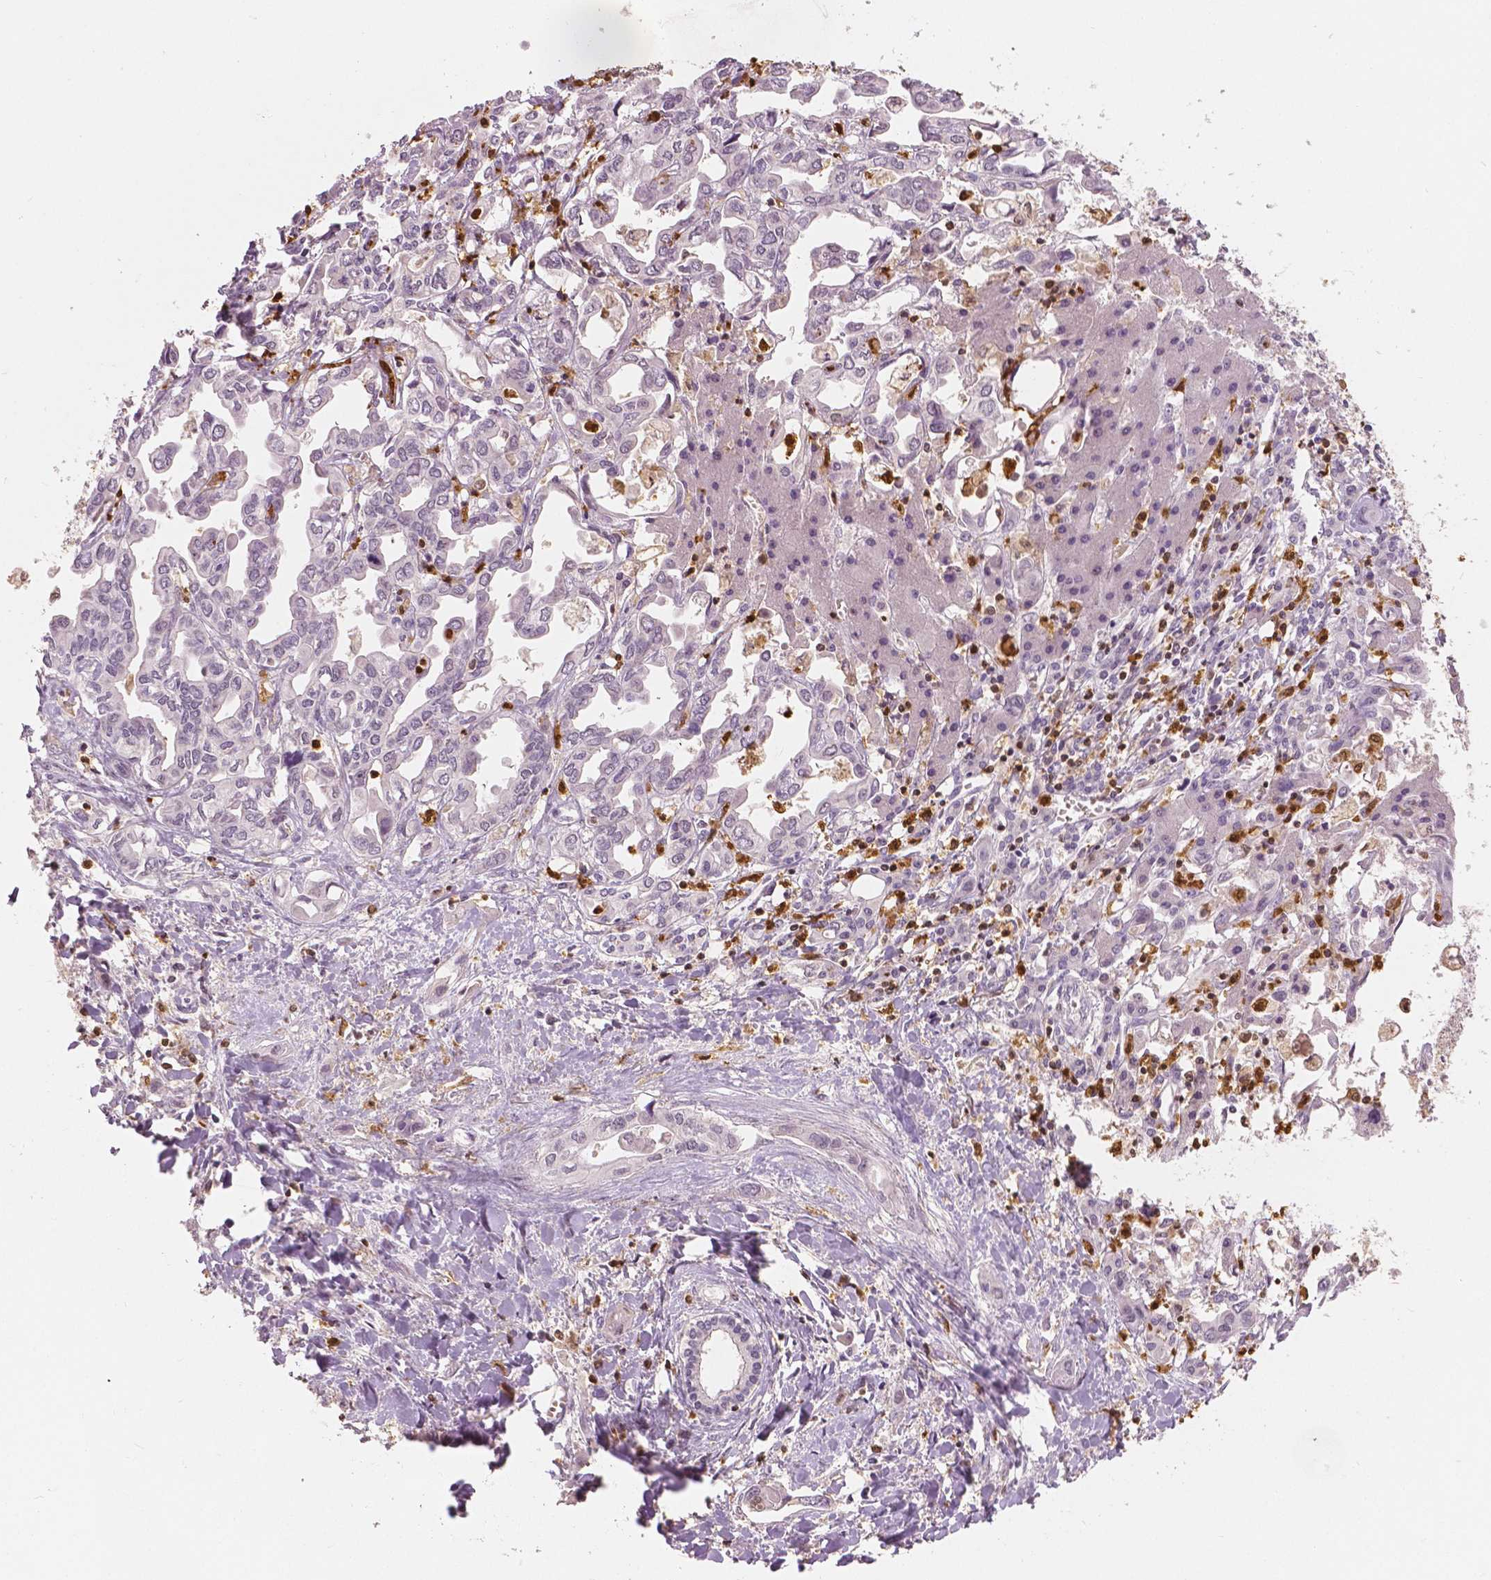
{"staining": {"intensity": "negative", "quantity": "none", "location": "none"}, "tissue": "liver cancer", "cell_type": "Tumor cells", "image_type": "cancer", "snomed": [{"axis": "morphology", "description": "Cholangiocarcinoma"}, {"axis": "topography", "description": "Liver"}], "caption": "This histopathology image is of liver cholangiocarcinoma stained with immunohistochemistry to label a protein in brown with the nuclei are counter-stained blue. There is no staining in tumor cells.", "gene": "S100A4", "patient": {"sex": "female", "age": 64}}